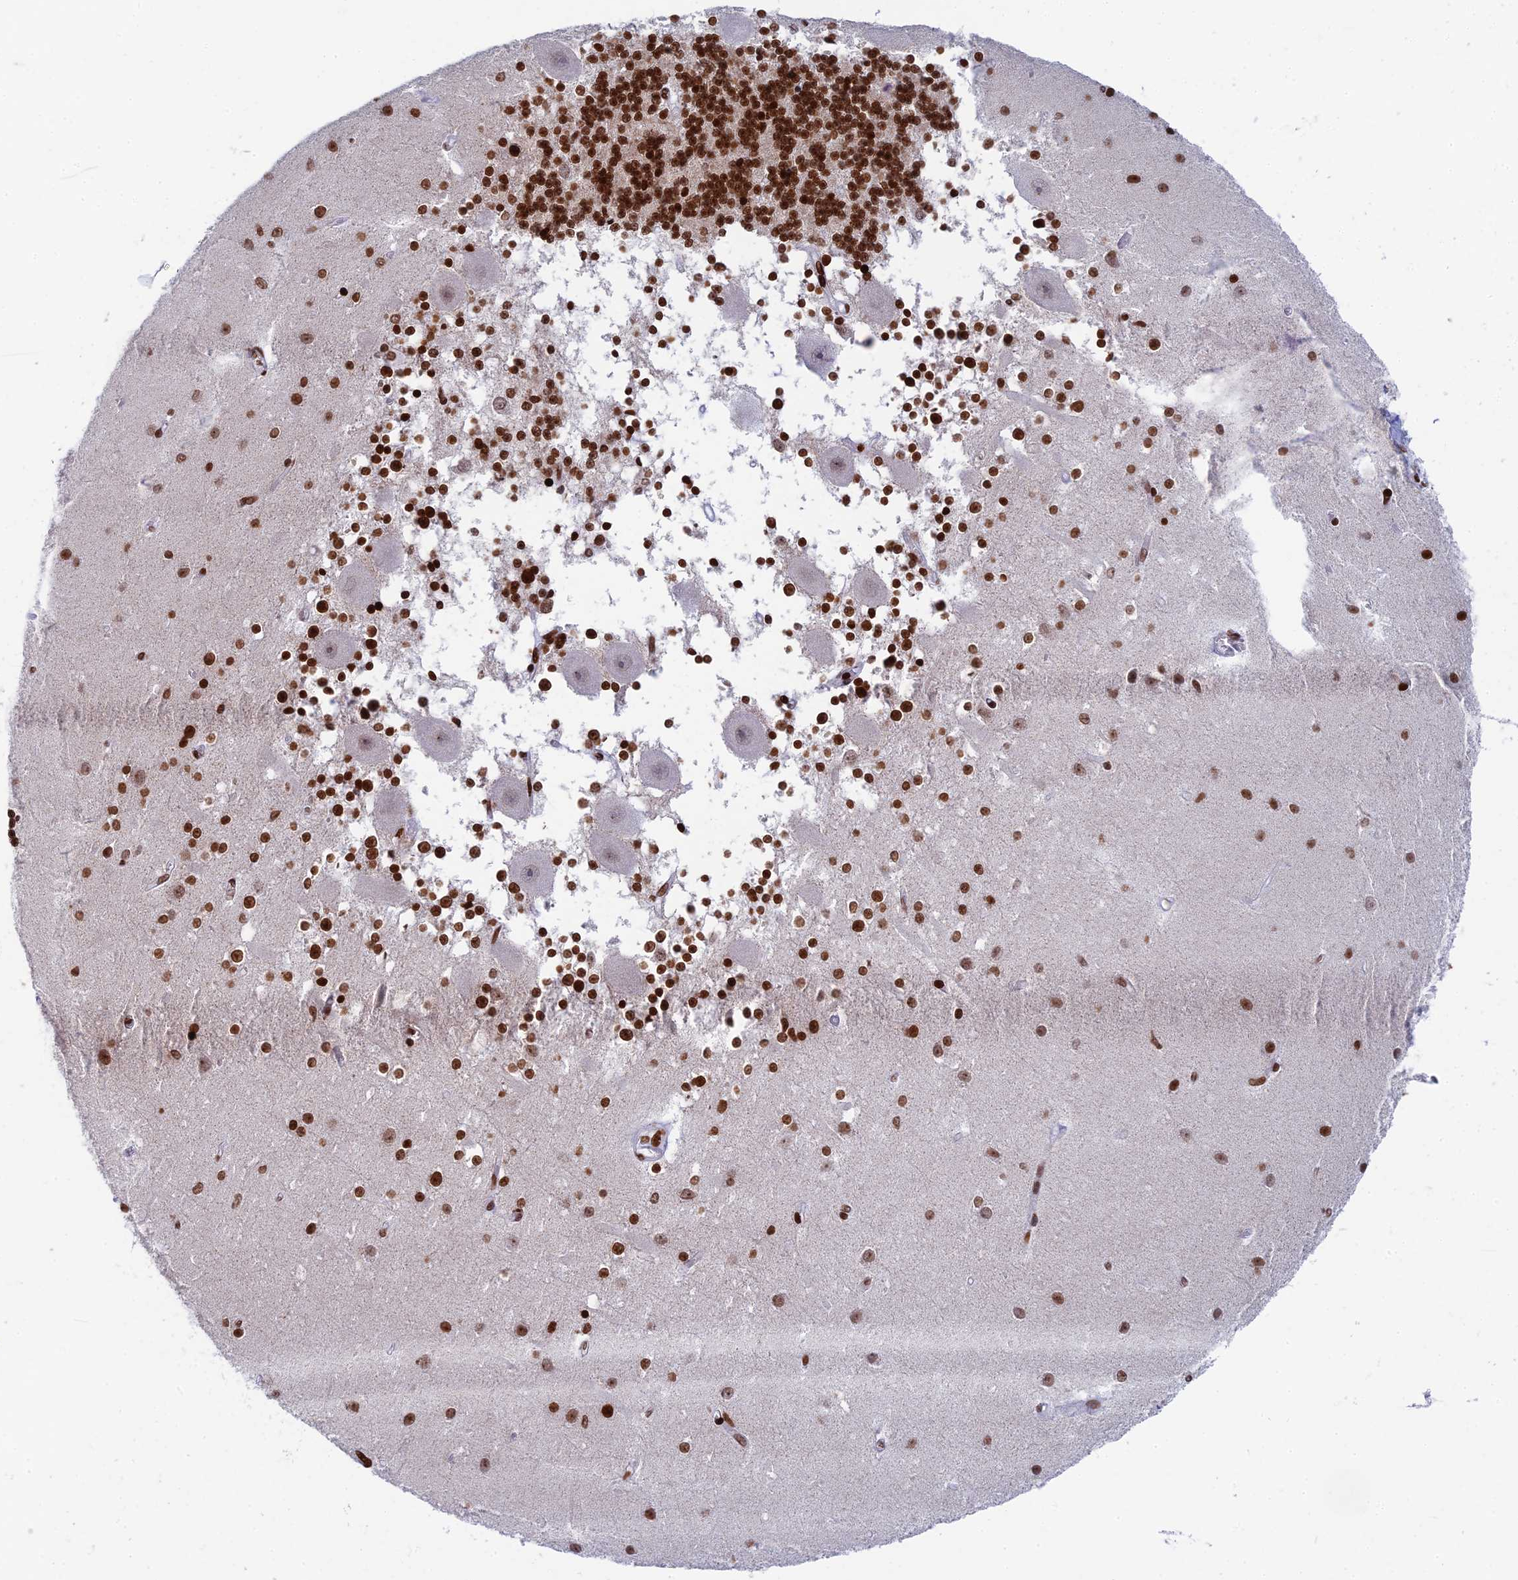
{"staining": {"intensity": "strong", "quantity": ">75%", "location": "nuclear"}, "tissue": "cerebellum", "cell_type": "Cells in granular layer", "image_type": "normal", "snomed": [{"axis": "morphology", "description": "Normal tissue, NOS"}, {"axis": "topography", "description": "Cerebellum"}], "caption": "Strong nuclear protein positivity is seen in approximately >75% of cells in granular layer in cerebellum.", "gene": "RPAP1", "patient": {"sex": "male", "age": 54}}